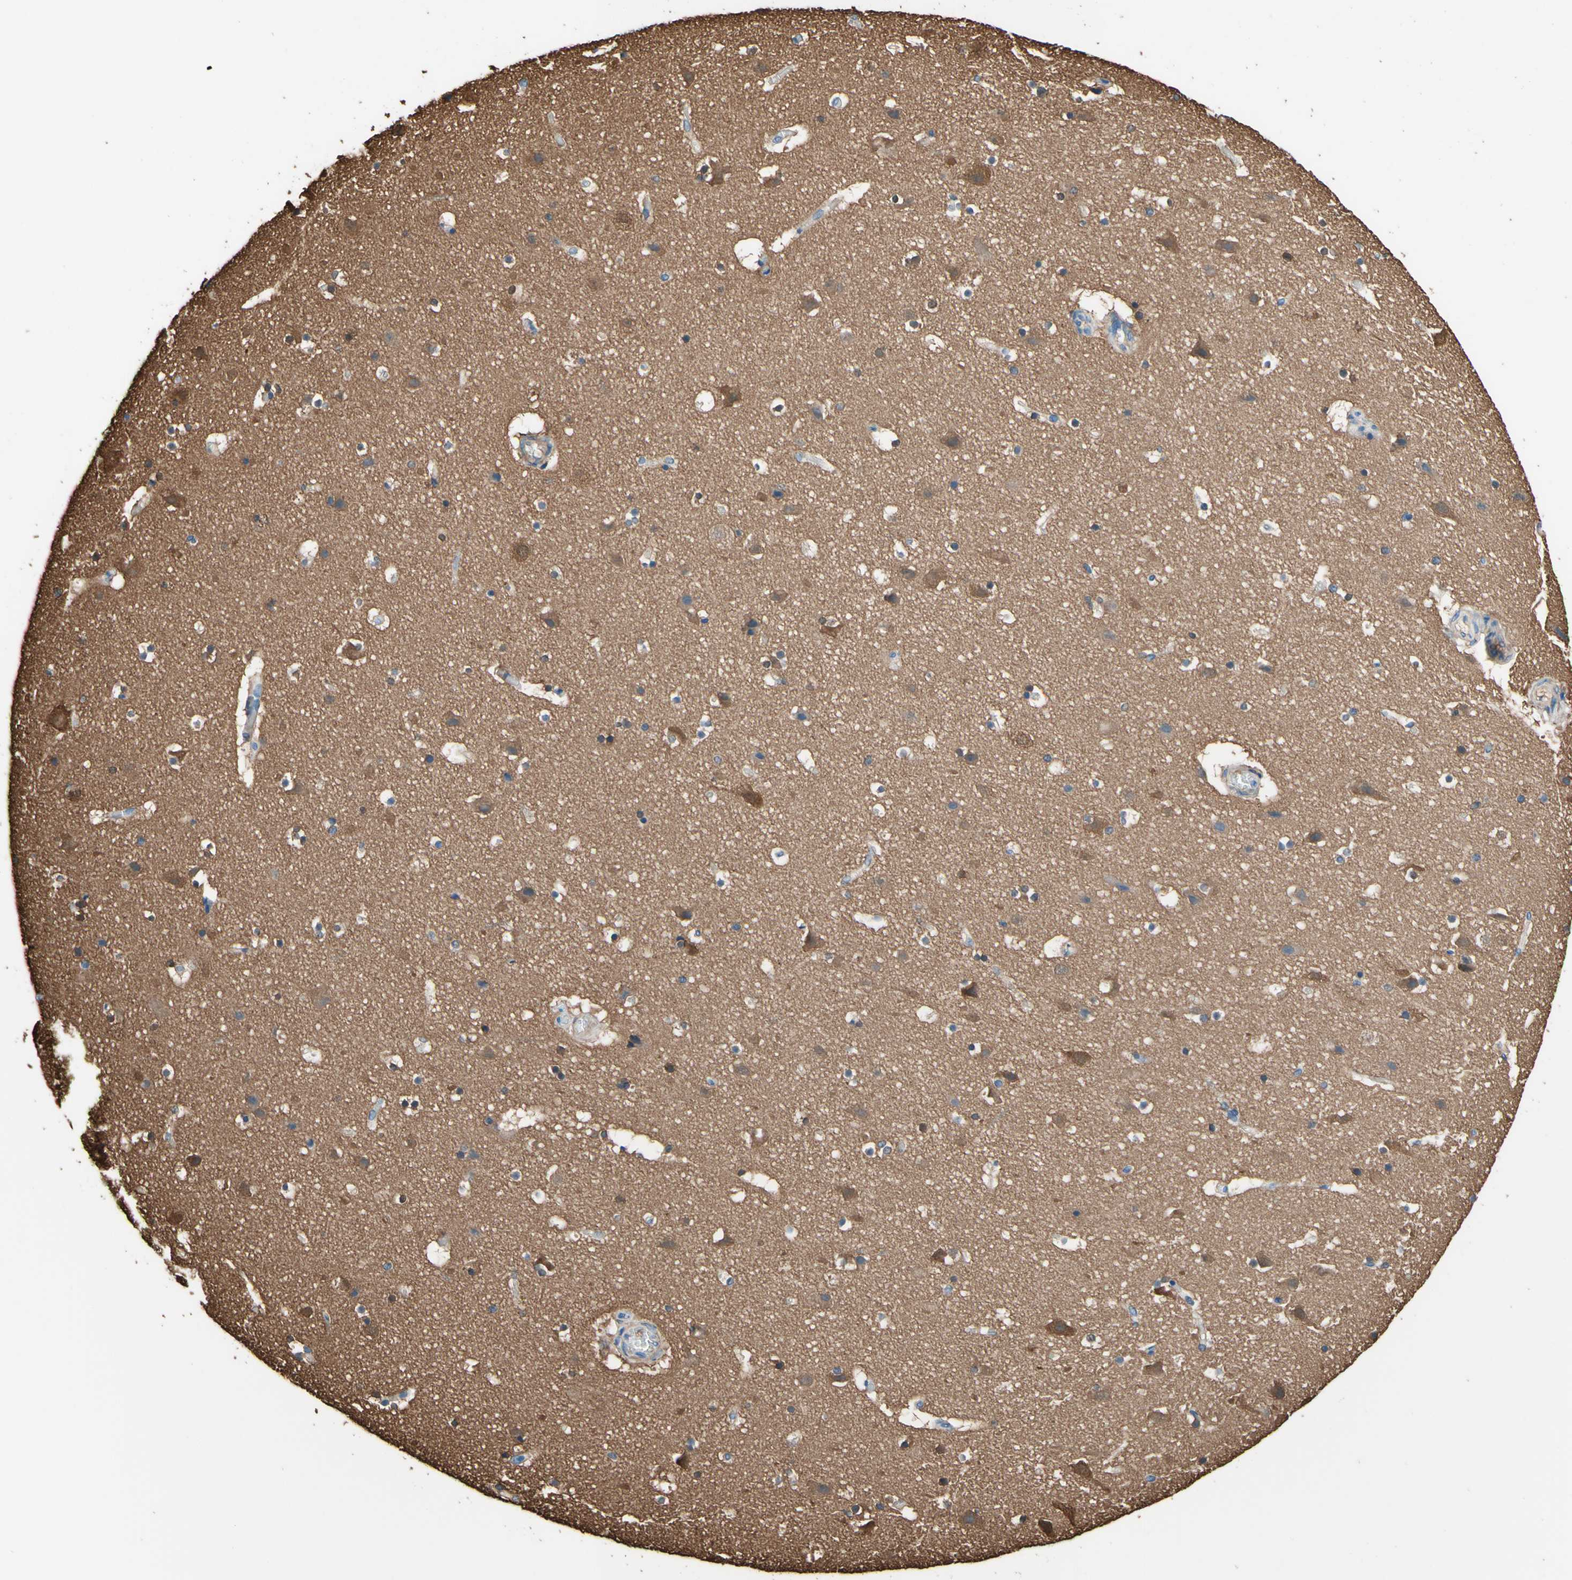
{"staining": {"intensity": "weak", "quantity": "25%-75%", "location": "cytoplasmic/membranous"}, "tissue": "cerebral cortex", "cell_type": "Endothelial cells", "image_type": "normal", "snomed": [{"axis": "morphology", "description": "Normal tissue, NOS"}, {"axis": "topography", "description": "Cerebral cortex"}], "caption": "Immunohistochemistry (DAB) staining of unremarkable cerebral cortex shows weak cytoplasmic/membranous protein expression in approximately 25%-75% of endothelial cells.", "gene": "DPYSL3", "patient": {"sex": "male", "age": 45}}